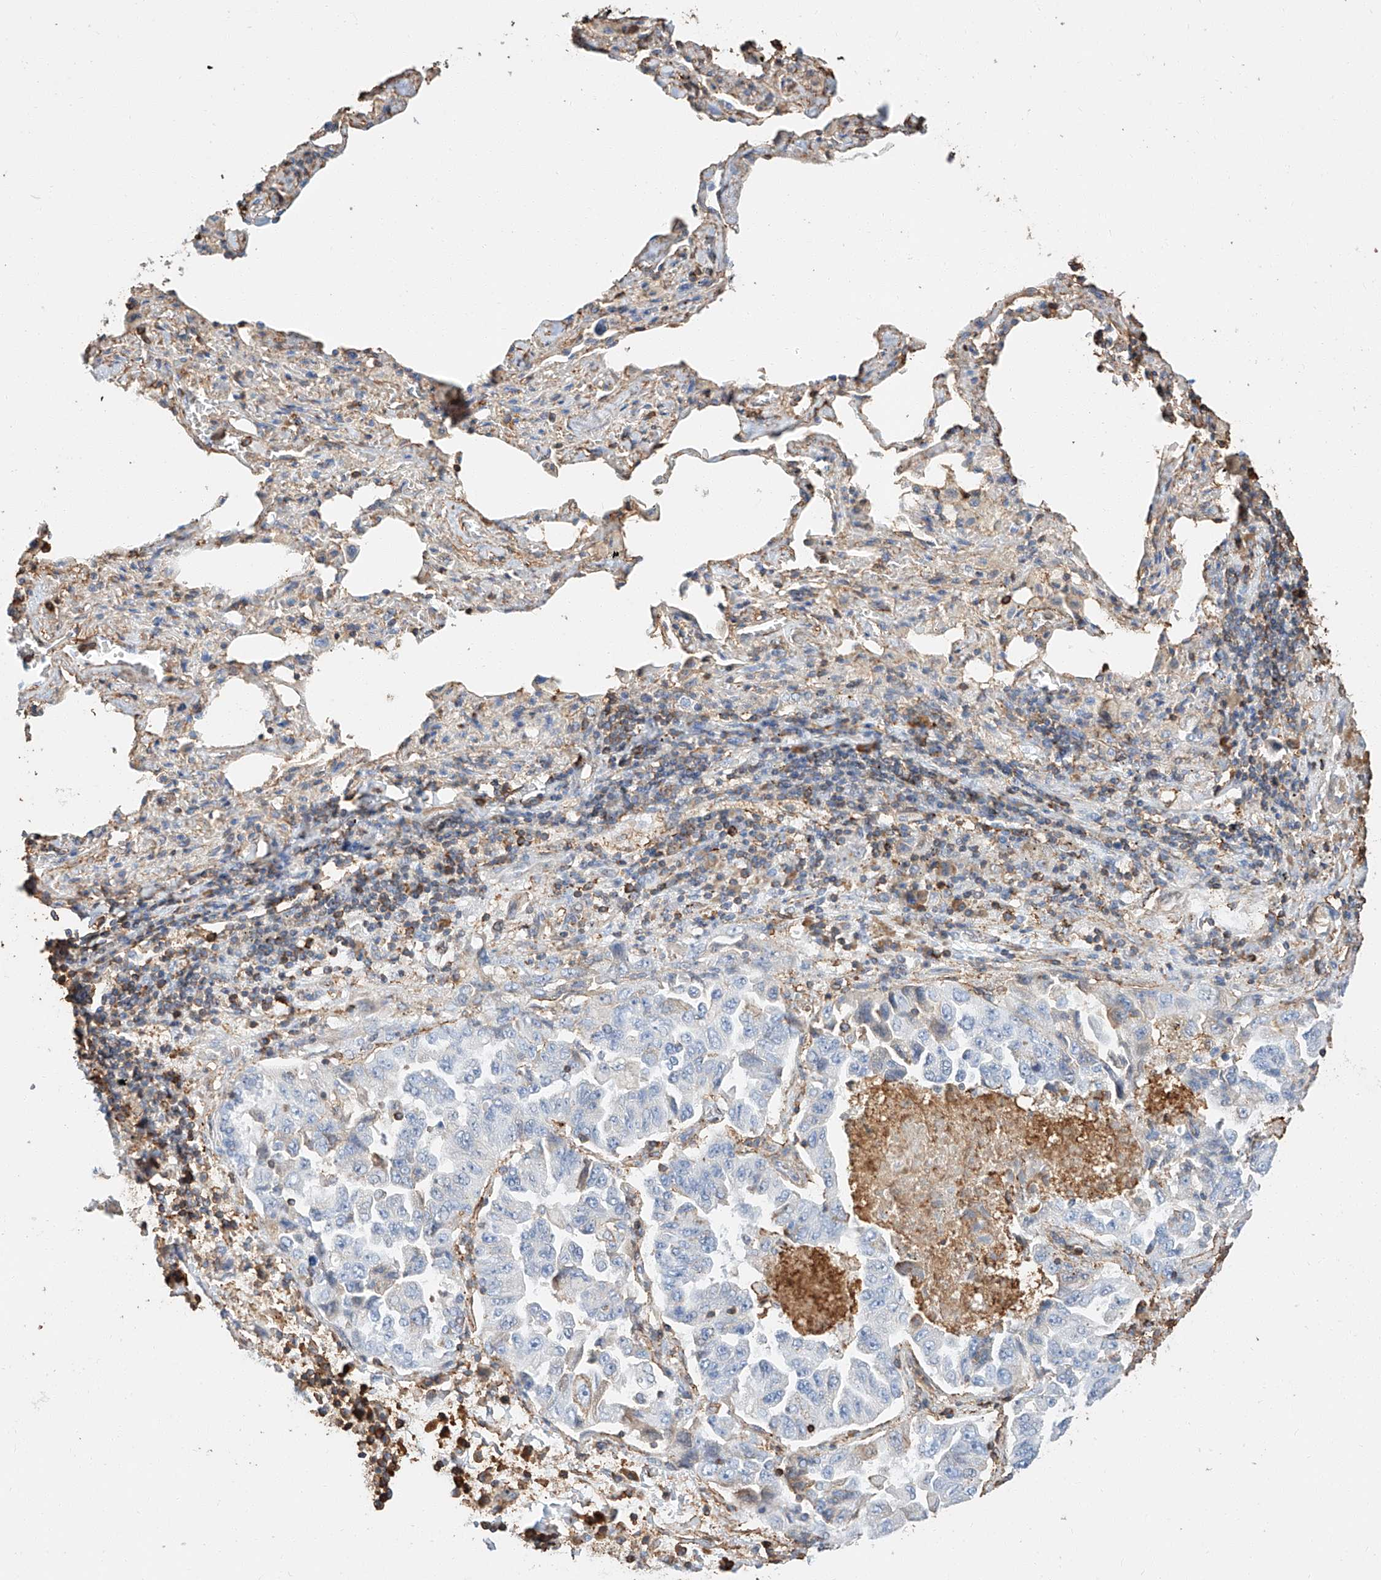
{"staining": {"intensity": "negative", "quantity": "none", "location": "none"}, "tissue": "lung cancer", "cell_type": "Tumor cells", "image_type": "cancer", "snomed": [{"axis": "morphology", "description": "Adenocarcinoma, NOS"}, {"axis": "topography", "description": "Lung"}], "caption": "Image shows no significant protein staining in tumor cells of lung cancer.", "gene": "WFS1", "patient": {"sex": "female", "age": 51}}